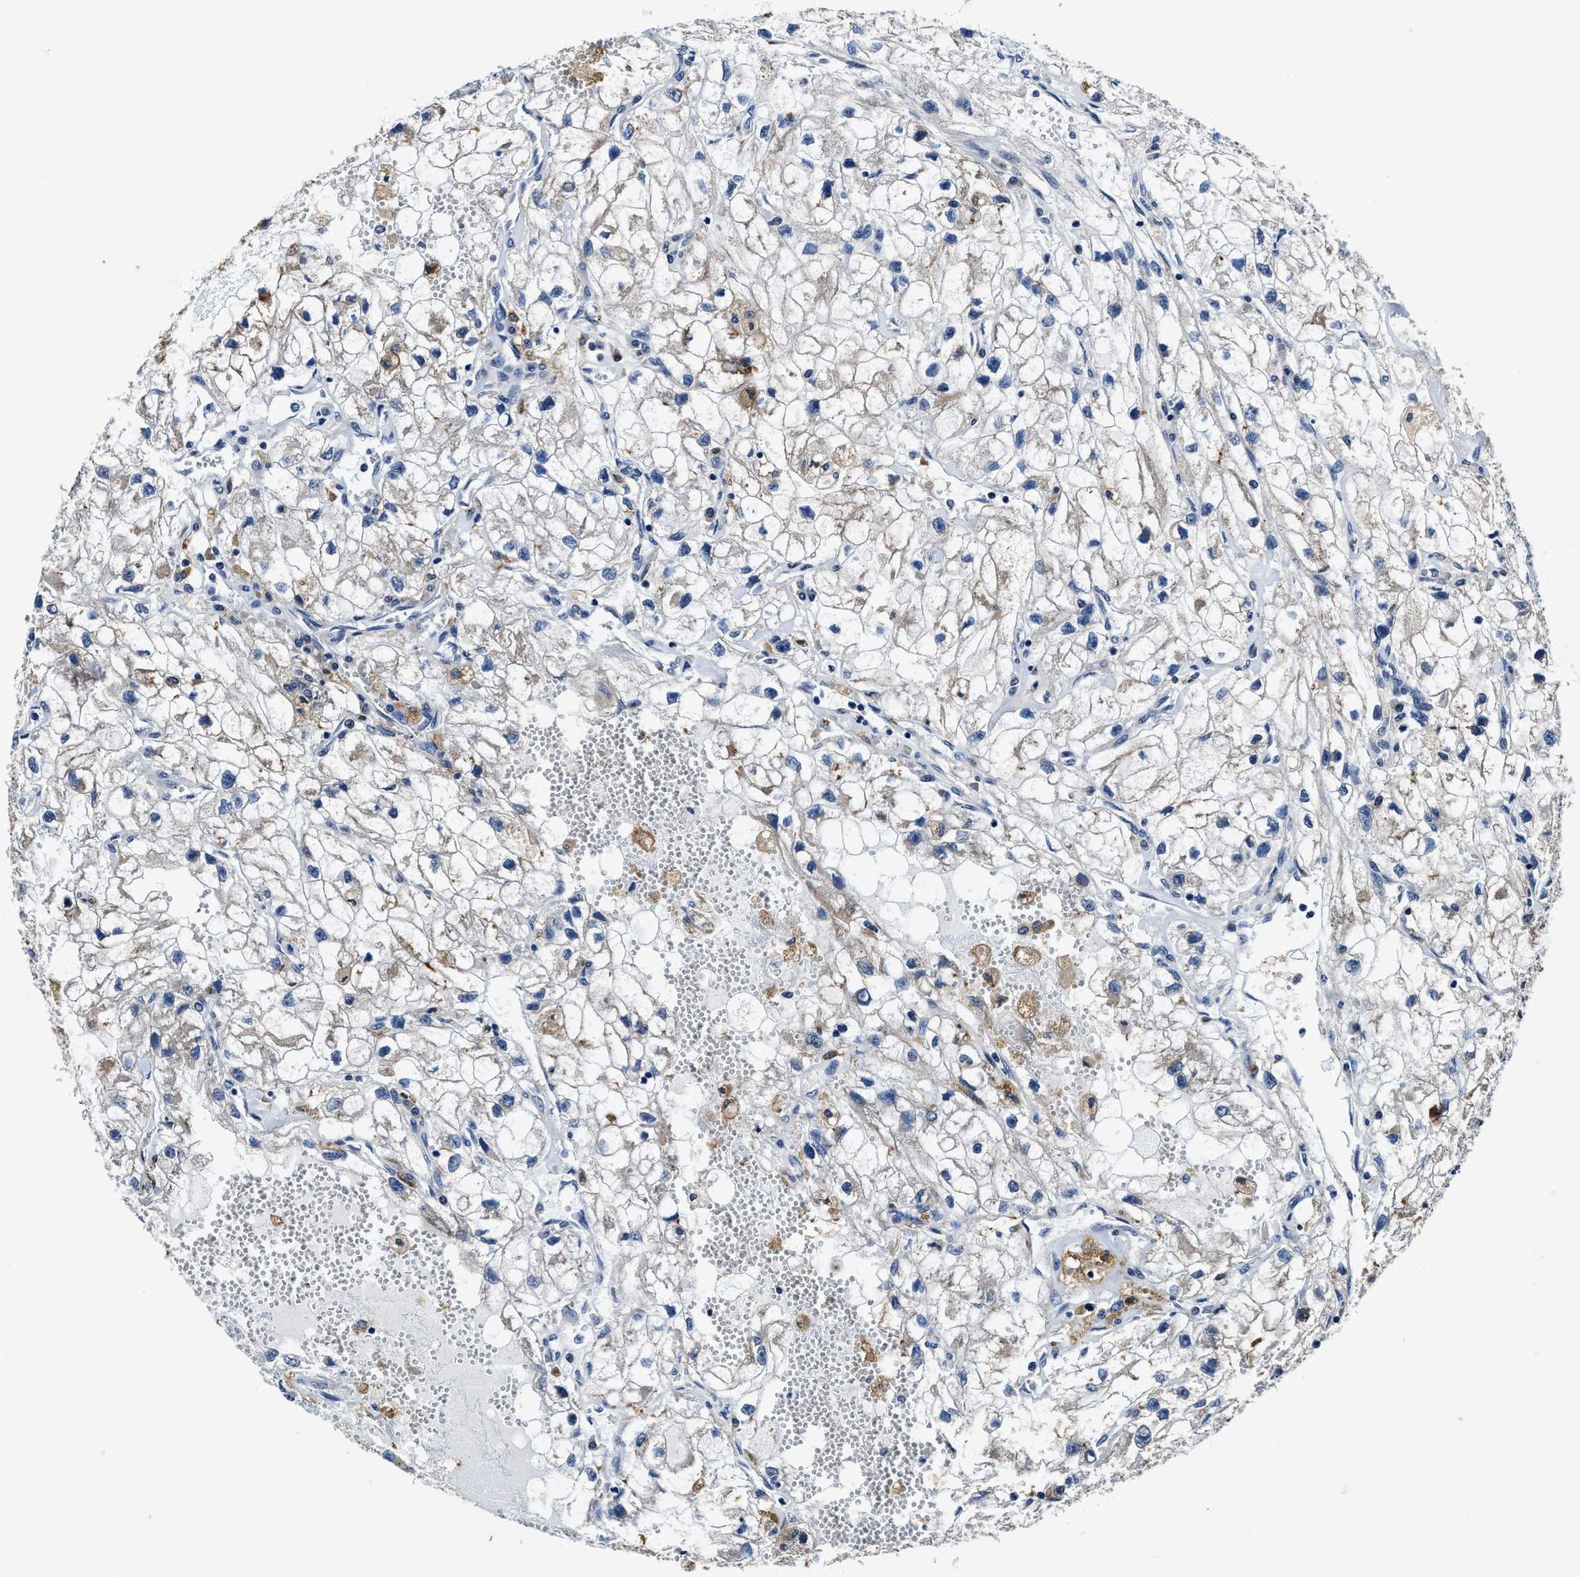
{"staining": {"intensity": "weak", "quantity": "<25%", "location": "cytoplasmic/membranous"}, "tissue": "renal cancer", "cell_type": "Tumor cells", "image_type": "cancer", "snomed": [{"axis": "morphology", "description": "Adenocarcinoma, NOS"}, {"axis": "topography", "description": "Kidney"}], "caption": "The histopathology image shows no significant staining in tumor cells of adenocarcinoma (renal). (DAB immunohistochemistry with hematoxylin counter stain).", "gene": "PI4KB", "patient": {"sex": "female", "age": 70}}